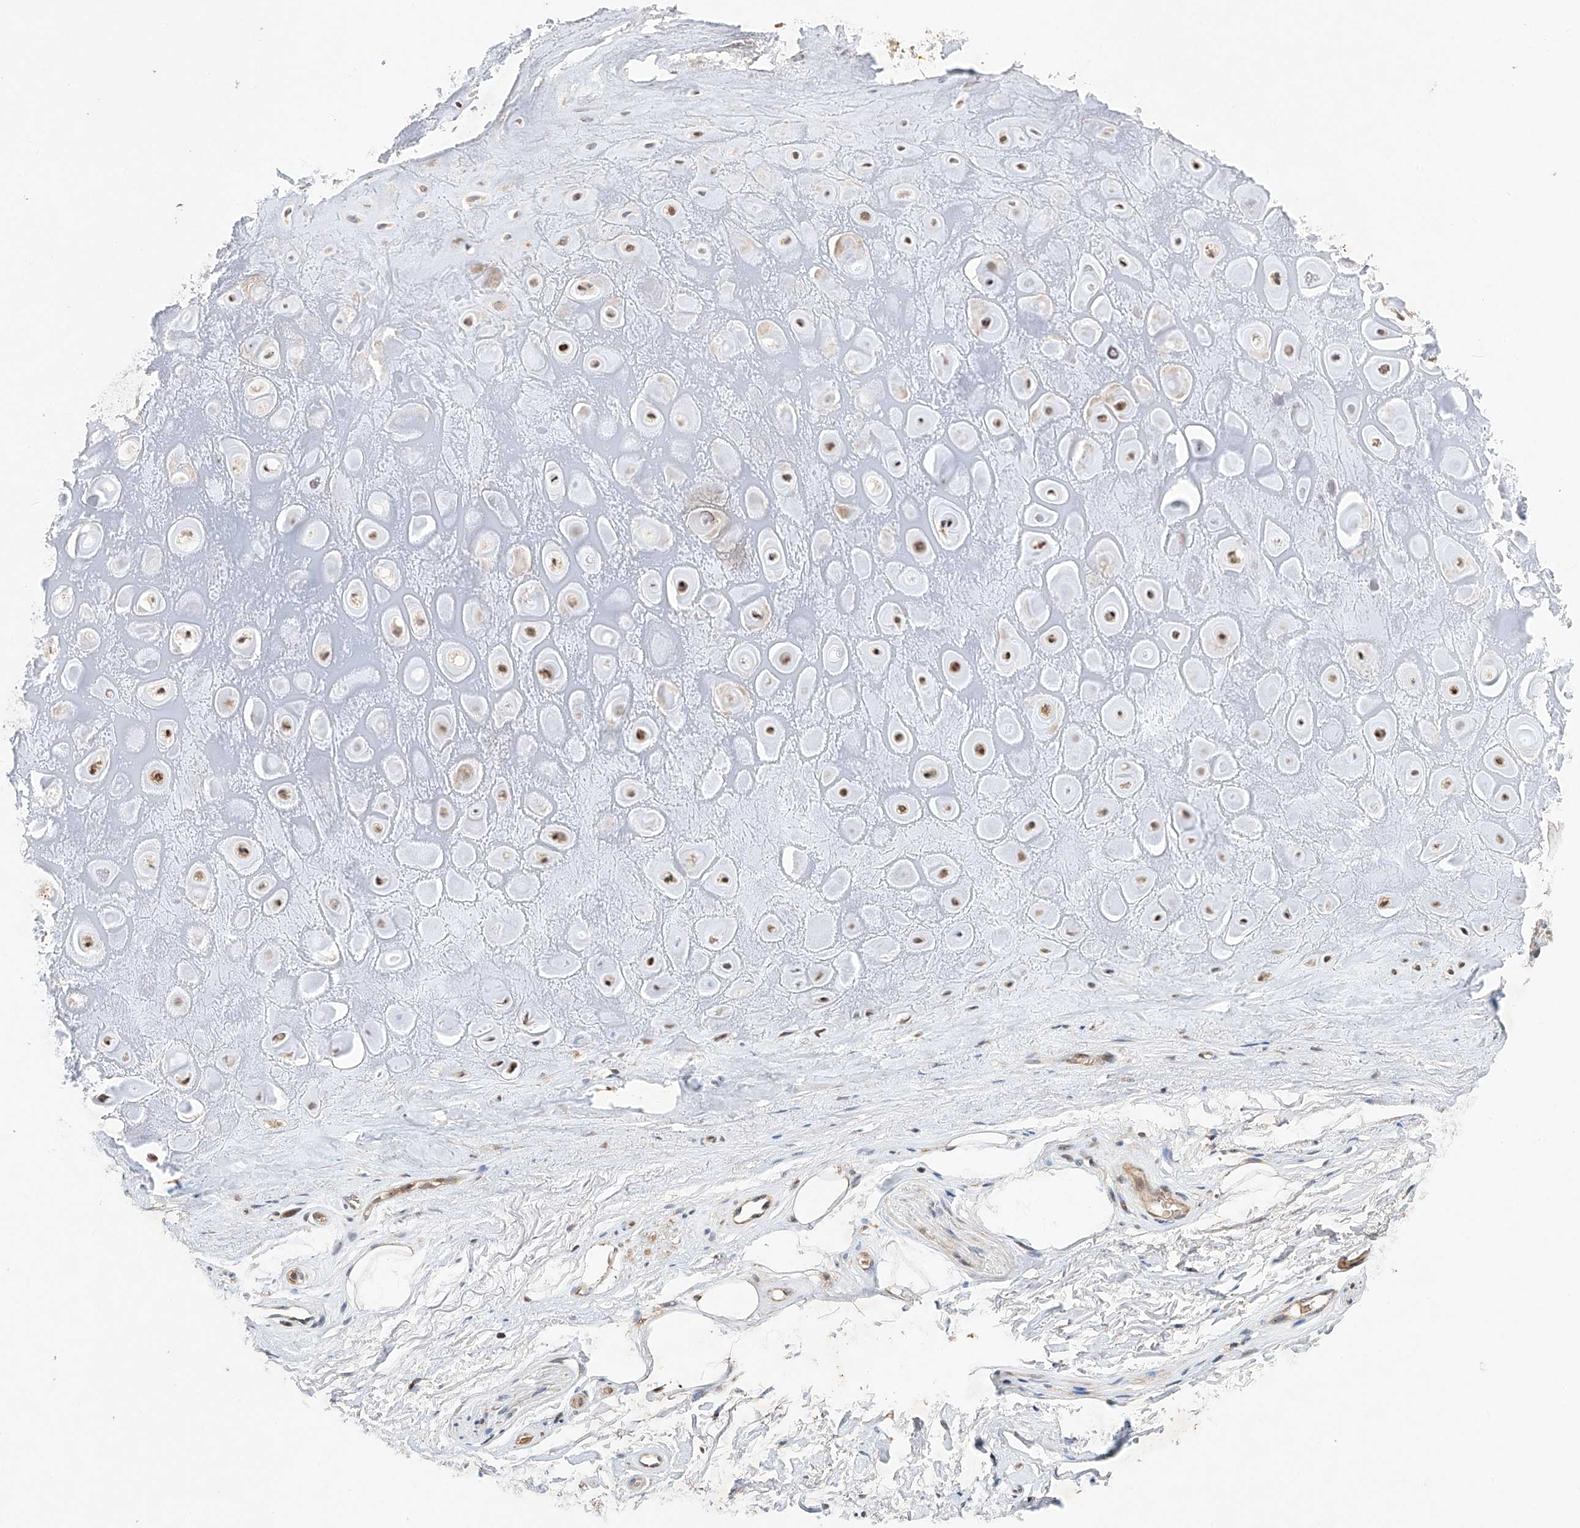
{"staining": {"intensity": "moderate", "quantity": ">75%", "location": "nuclear"}, "tissue": "adipose tissue", "cell_type": "Adipocytes", "image_type": "normal", "snomed": [{"axis": "morphology", "description": "Normal tissue, NOS"}, {"axis": "morphology", "description": "Basal cell carcinoma"}, {"axis": "topography", "description": "Skin"}], "caption": "The image demonstrates staining of benign adipose tissue, revealing moderate nuclear protein staining (brown color) within adipocytes.", "gene": "AFG1L", "patient": {"sex": "female", "age": 89}}